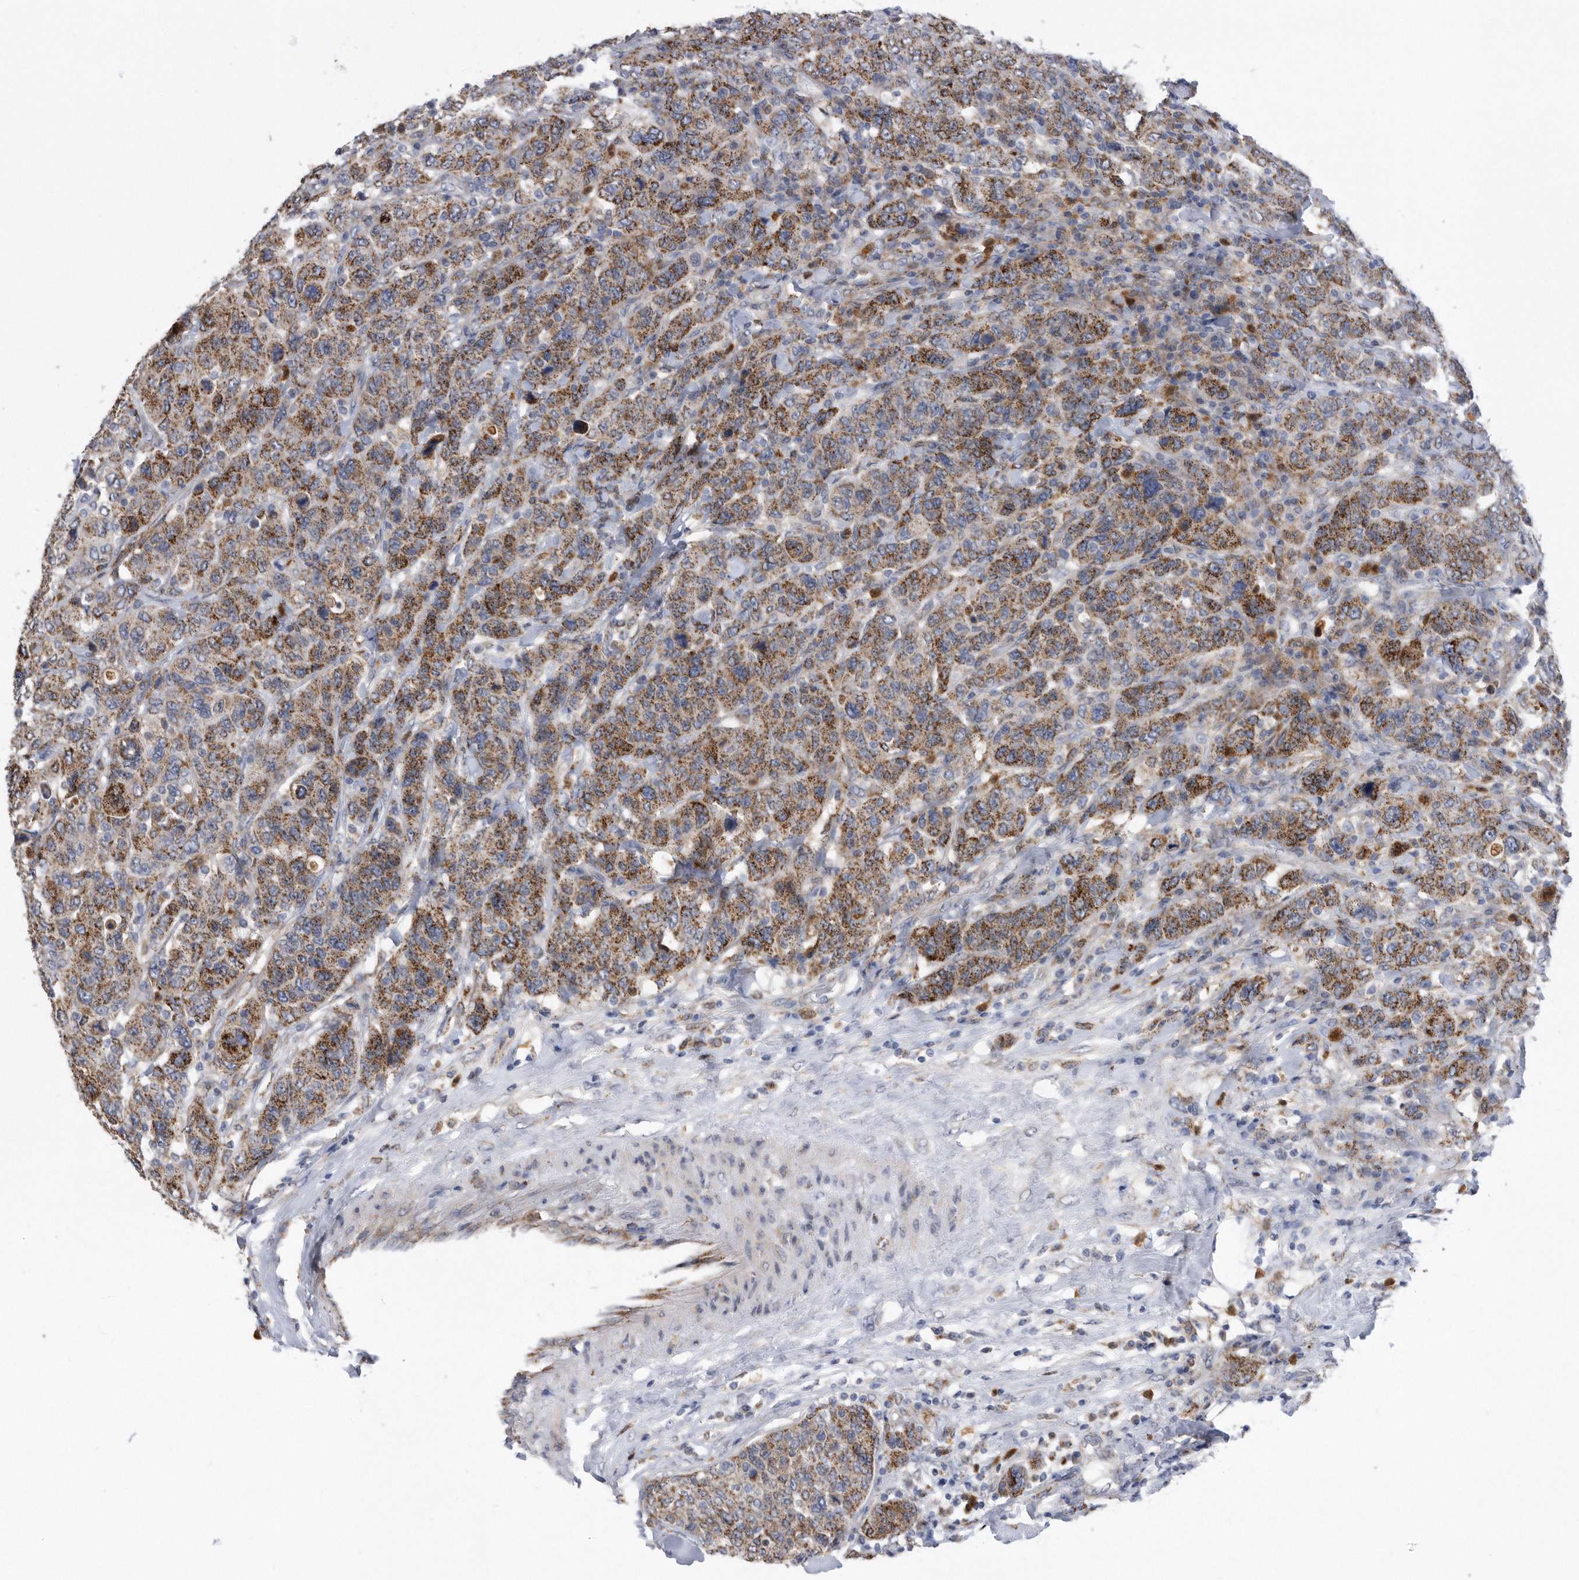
{"staining": {"intensity": "moderate", "quantity": ">75%", "location": "cytoplasmic/membranous"}, "tissue": "breast cancer", "cell_type": "Tumor cells", "image_type": "cancer", "snomed": [{"axis": "morphology", "description": "Duct carcinoma"}, {"axis": "topography", "description": "Breast"}], "caption": "Protein expression analysis of human invasive ductal carcinoma (breast) reveals moderate cytoplasmic/membranous staining in approximately >75% of tumor cells.", "gene": "CRISPLD2", "patient": {"sex": "female", "age": 37}}